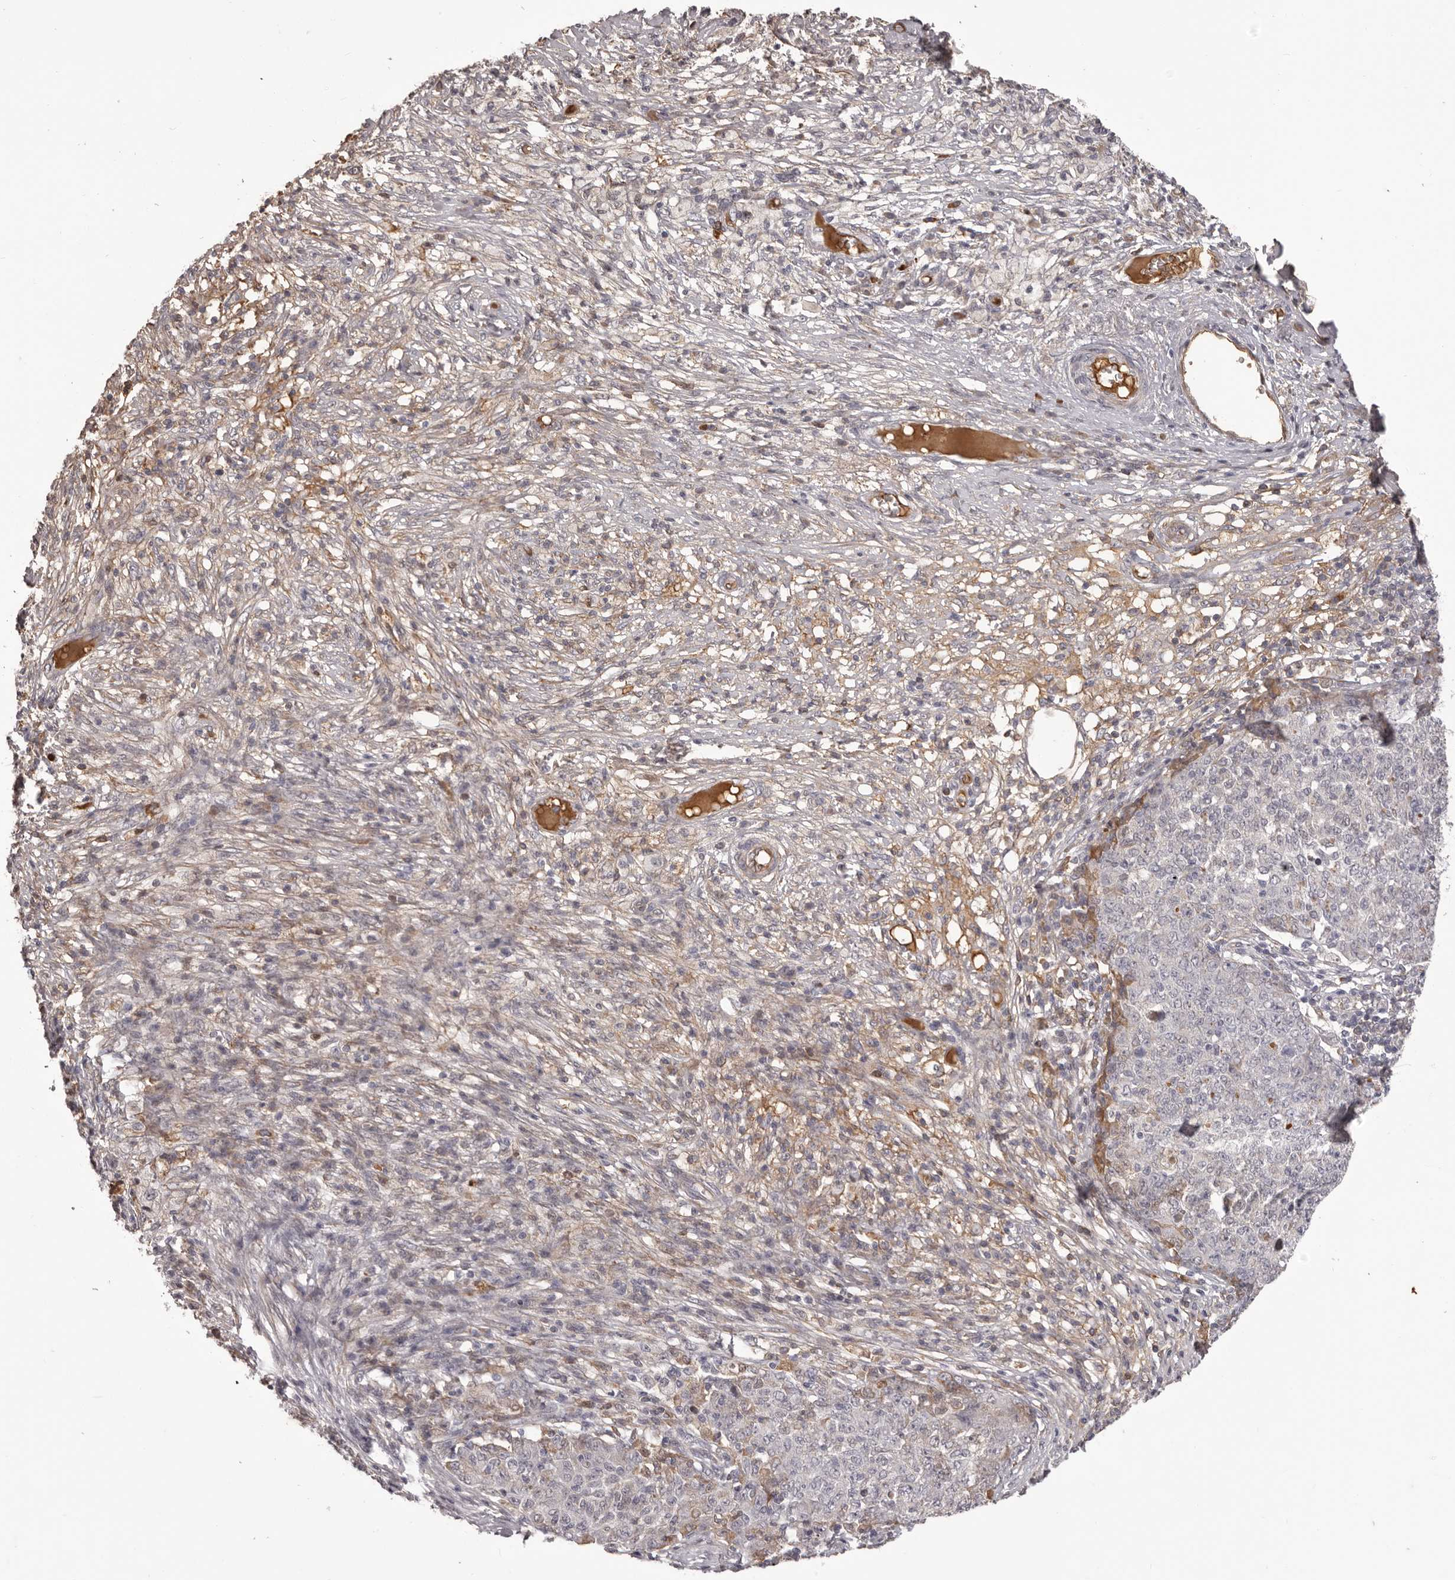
{"staining": {"intensity": "negative", "quantity": "none", "location": "none"}, "tissue": "ovarian cancer", "cell_type": "Tumor cells", "image_type": "cancer", "snomed": [{"axis": "morphology", "description": "Carcinoma, endometroid"}, {"axis": "topography", "description": "Ovary"}], "caption": "Immunohistochemical staining of ovarian endometroid carcinoma demonstrates no significant expression in tumor cells.", "gene": "OTUD3", "patient": {"sex": "female", "age": 42}}